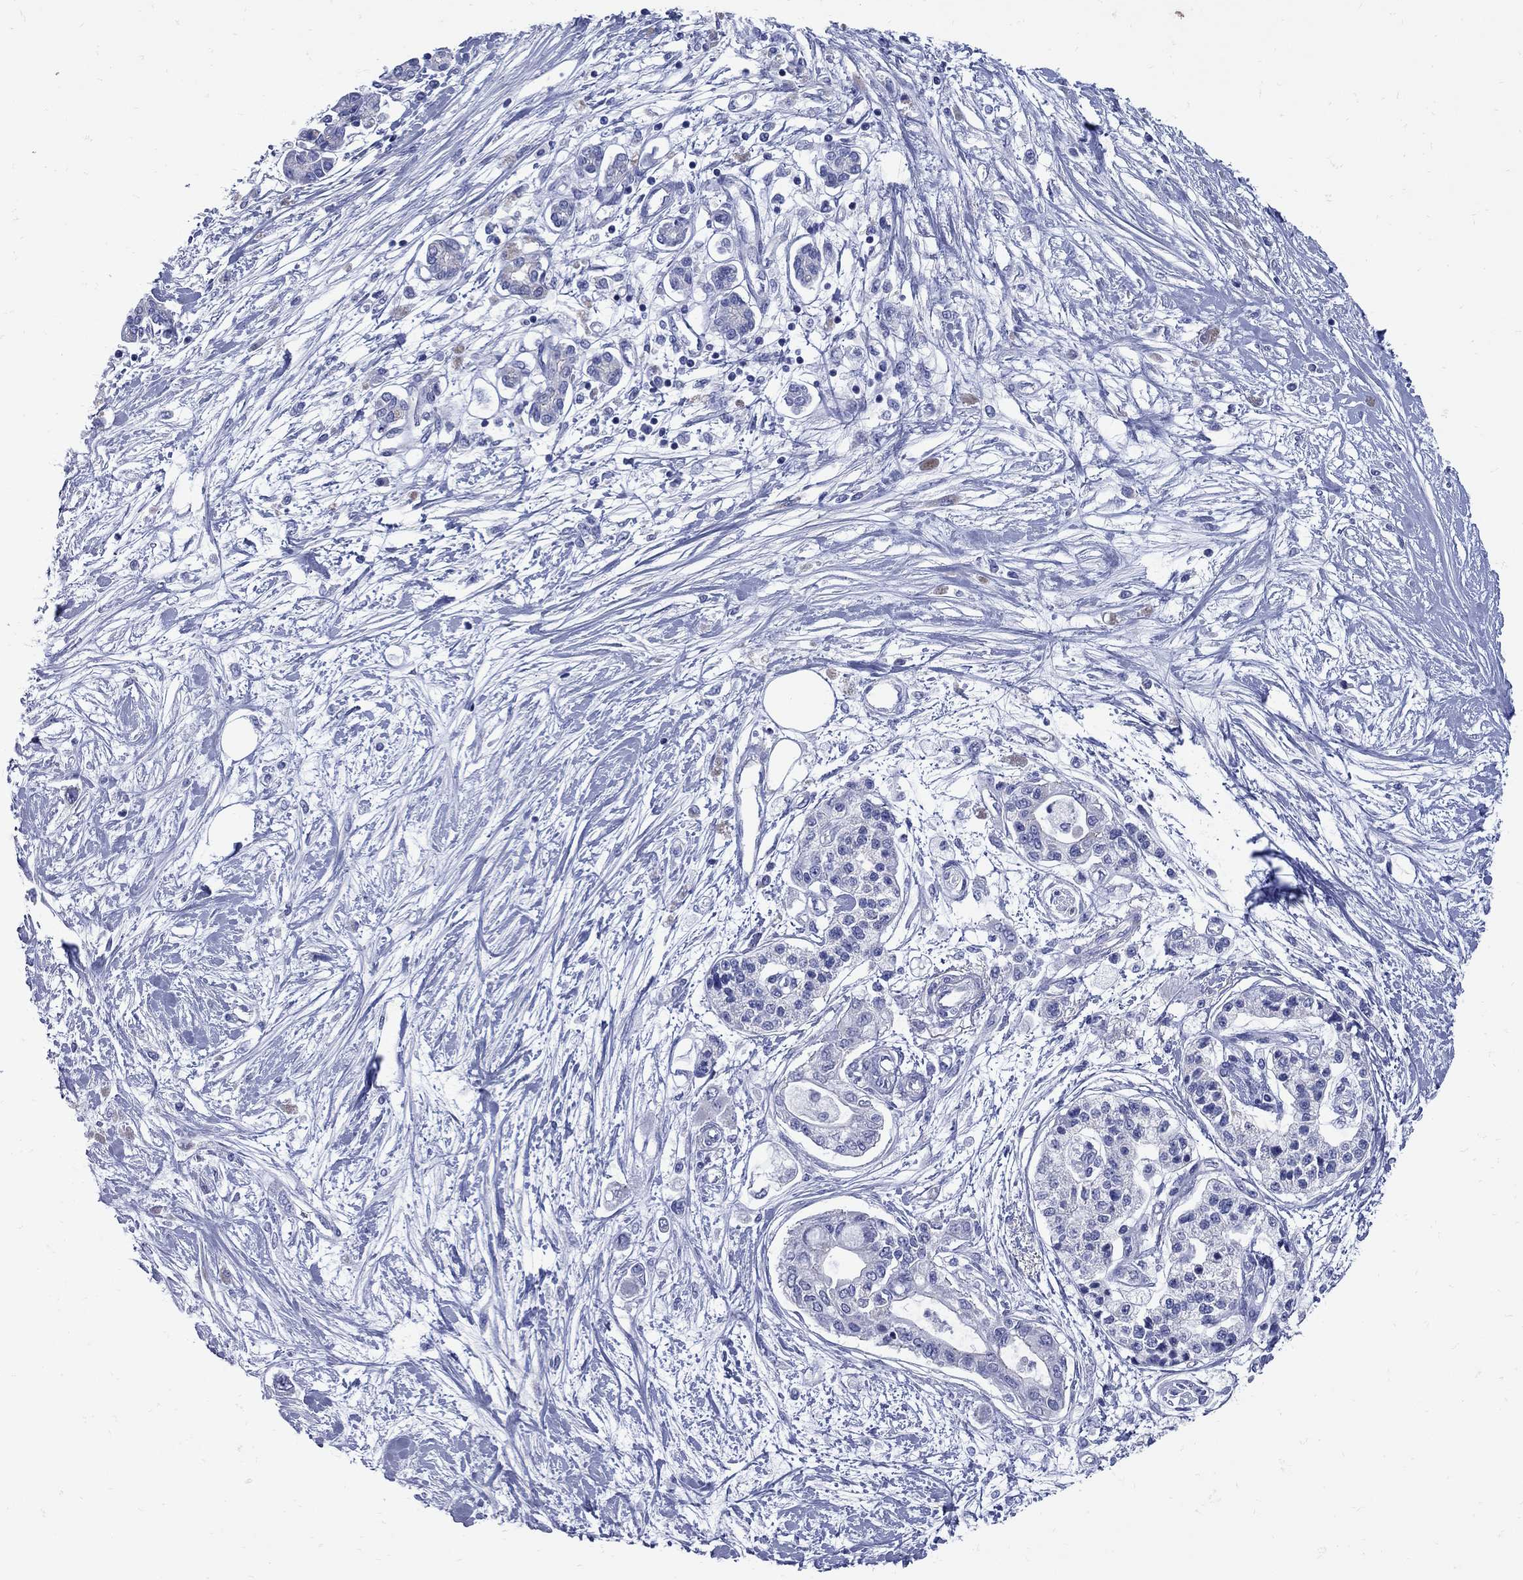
{"staining": {"intensity": "negative", "quantity": "none", "location": "none"}, "tissue": "pancreatic cancer", "cell_type": "Tumor cells", "image_type": "cancer", "snomed": [{"axis": "morphology", "description": "Adenocarcinoma, NOS"}, {"axis": "topography", "description": "Pancreas"}], "caption": "High magnification brightfield microscopy of pancreatic adenocarcinoma stained with DAB (brown) and counterstained with hematoxylin (blue): tumor cells show no significant staining.", "gene": "PDZD3", "patient": {"sex": "female", "age": 77}}